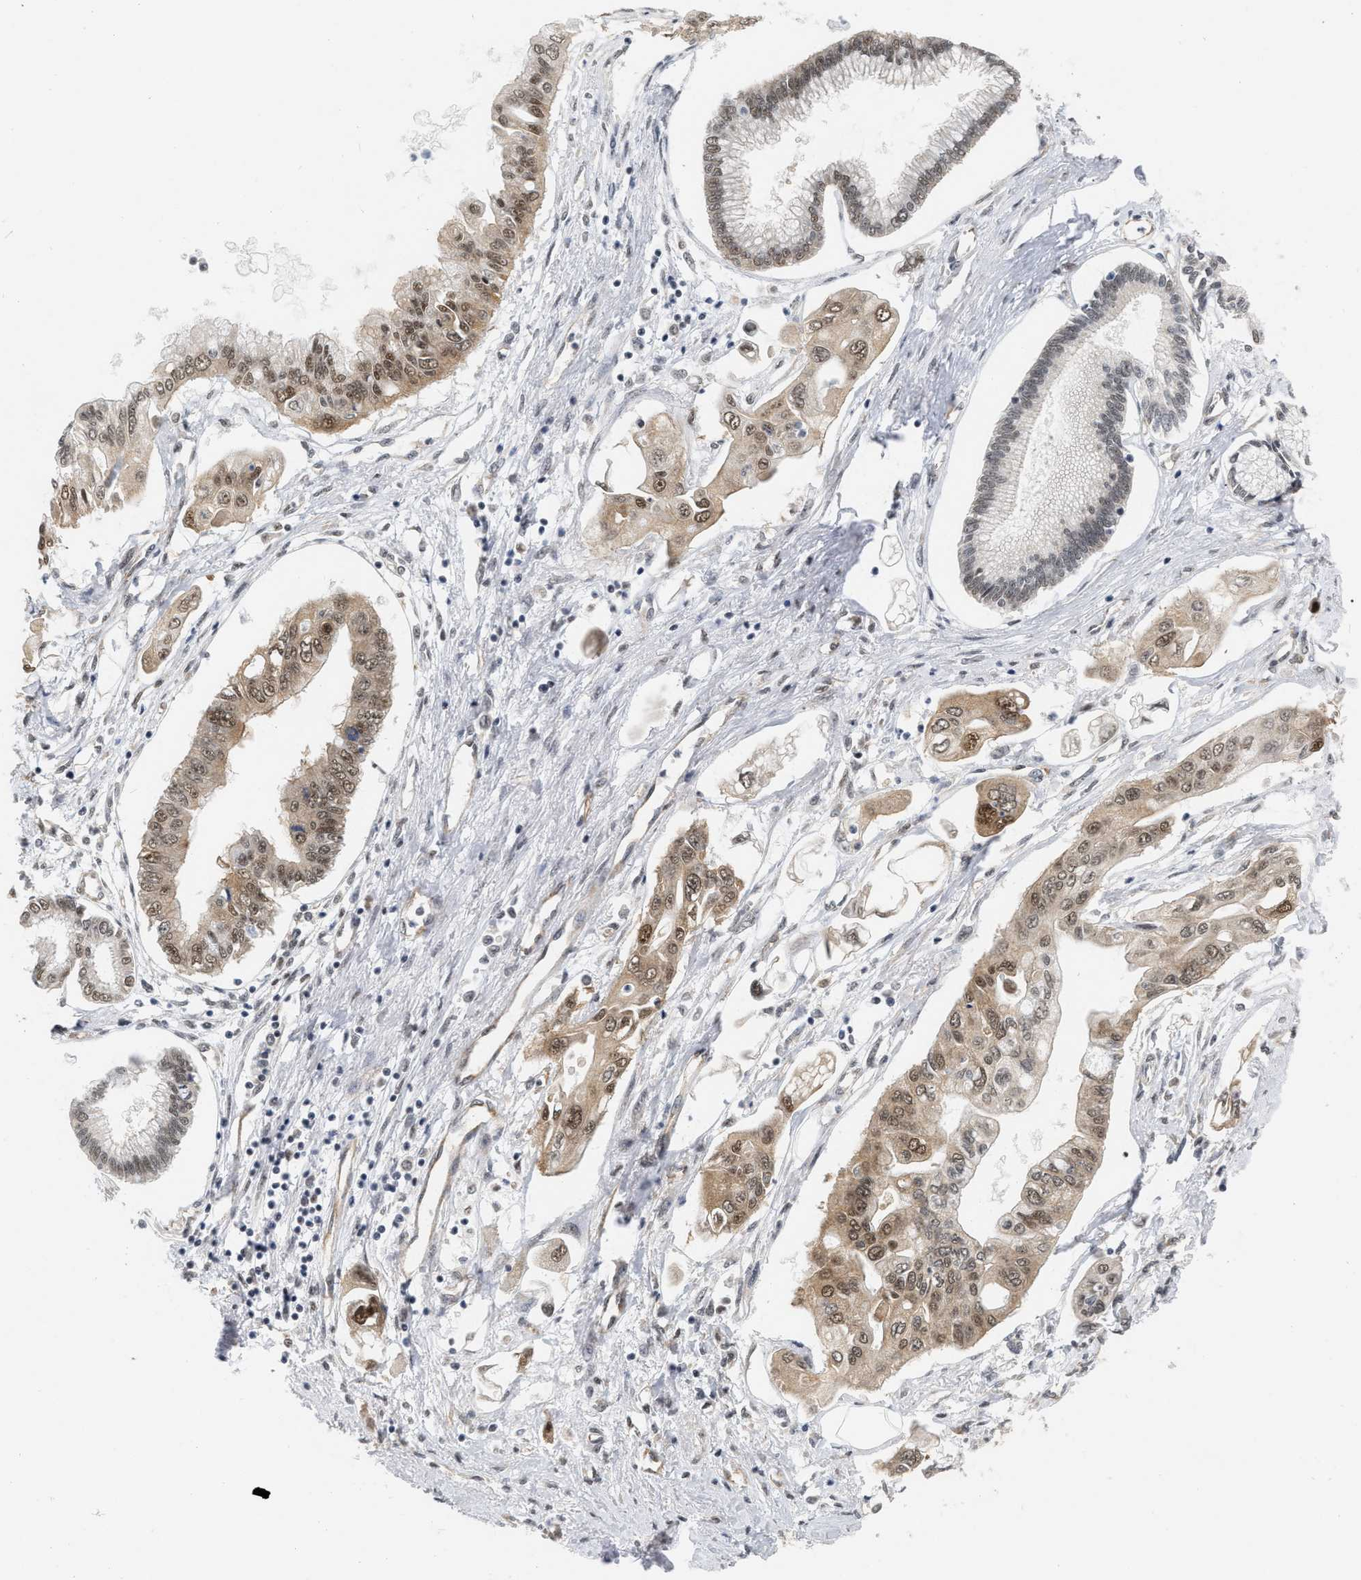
{"staining": {"intensity": "moderate", "quantity": ">75%", "location": "cytoplasmic/membranous,nuclear"}, "tissue": "pancreatic cancer", "cell_type": "Tumor cells", "image_type": "cancer", "snomed": [{"axis": "morphology", "description": "Adenocarcinoma, NOS"}, {"axis": "topography", "description": "Pancreas"}], "caption": "Approximately >75% of tumor cells in human pancreatic cancer exhibit moderate cytoplasmic/membranous and nuclear protein expression as visualized by brown immunohistochemical staining.", "gene": "RUVBL1", "patient": {"sex": "female", "age": 77}}